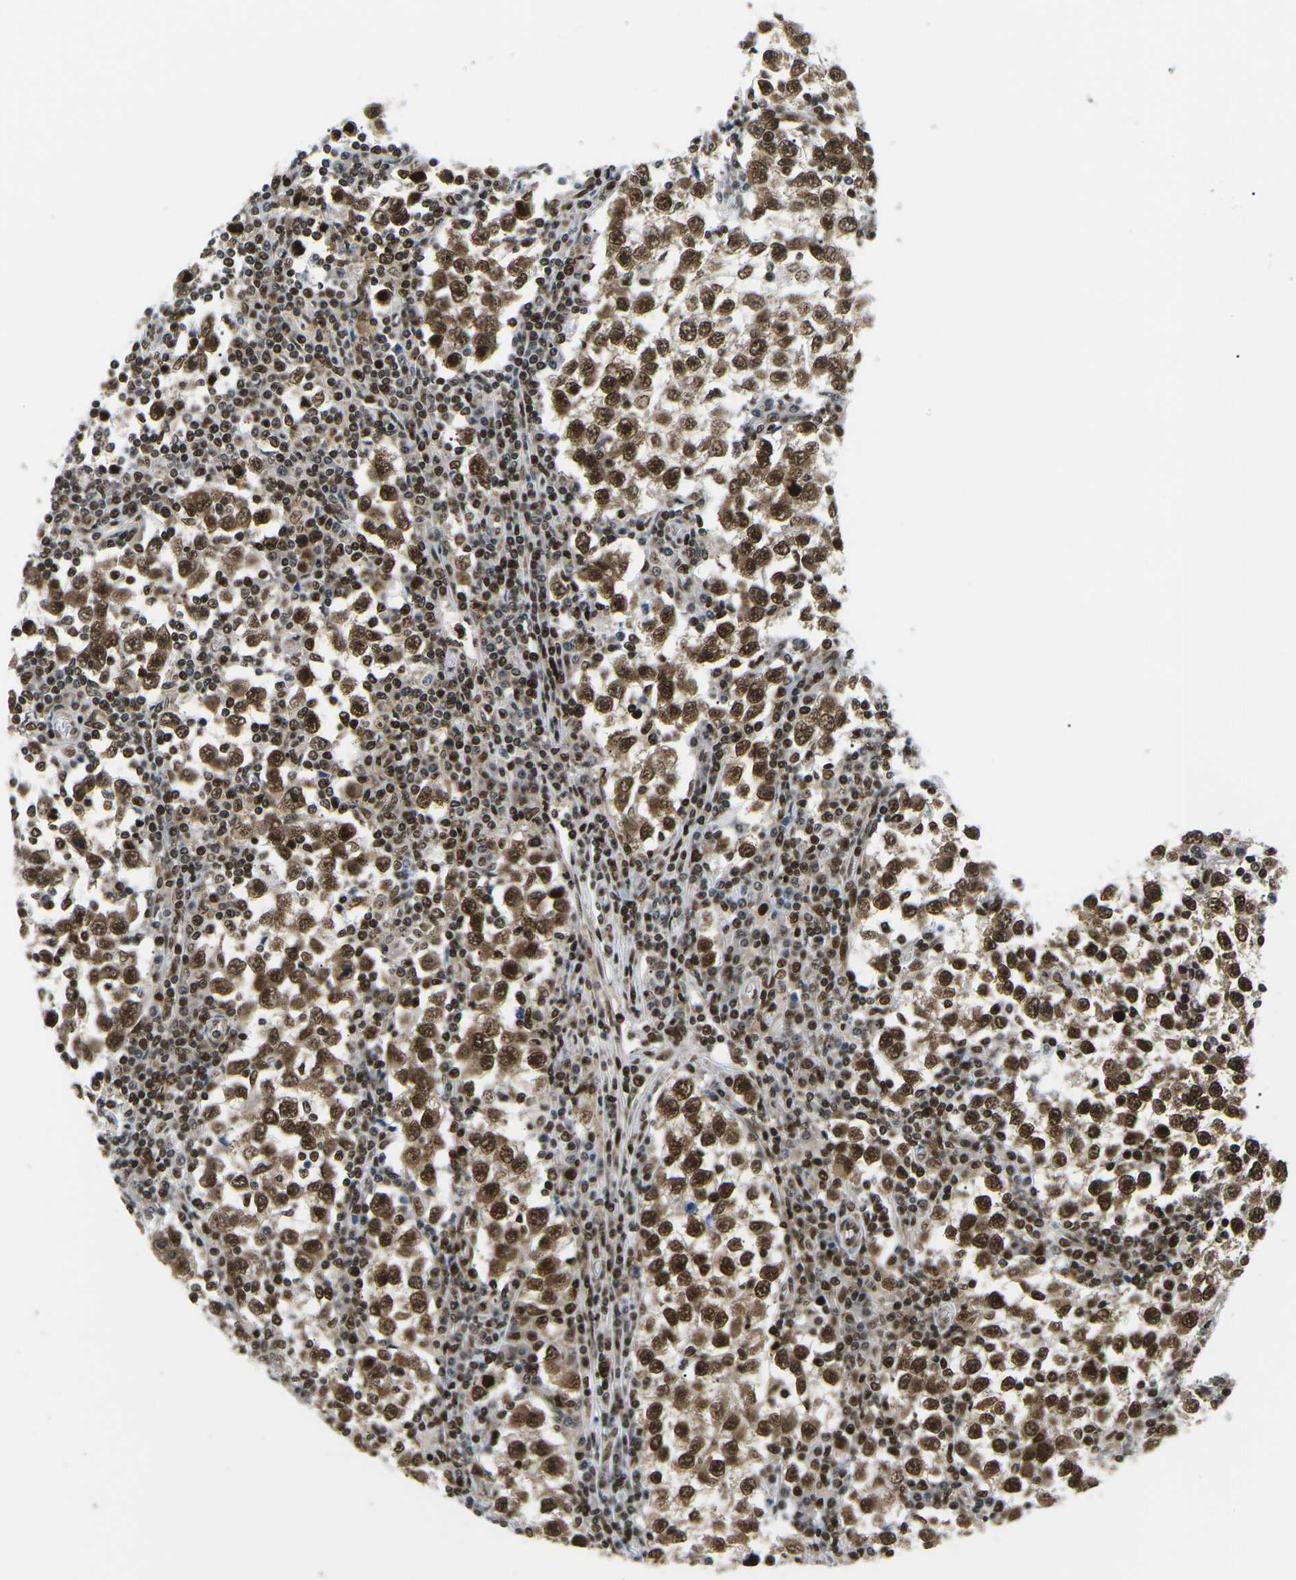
{"staining": {"intensity": "strong", "quantity": ">75%", "location": "cytoplasmic/membranous,nuclear"}, "tissue": "testis cancer", "cell_type": "Tumor cells", "image_type": "cancer", "snomed": [{"axis": "morphology", "description": "Seminoma, NOS"}, {"axis": "topography", "description": "Testis"}], "caption": "Immunohistochemistry (IHC) of human testis cancer demonstrates high levels of strong cytoplasmic/membranous and nuclear positivity in approximately >75% of tumor cells.", "gene": "CELF1", "patient": {"sex": "male", "age": 65}}